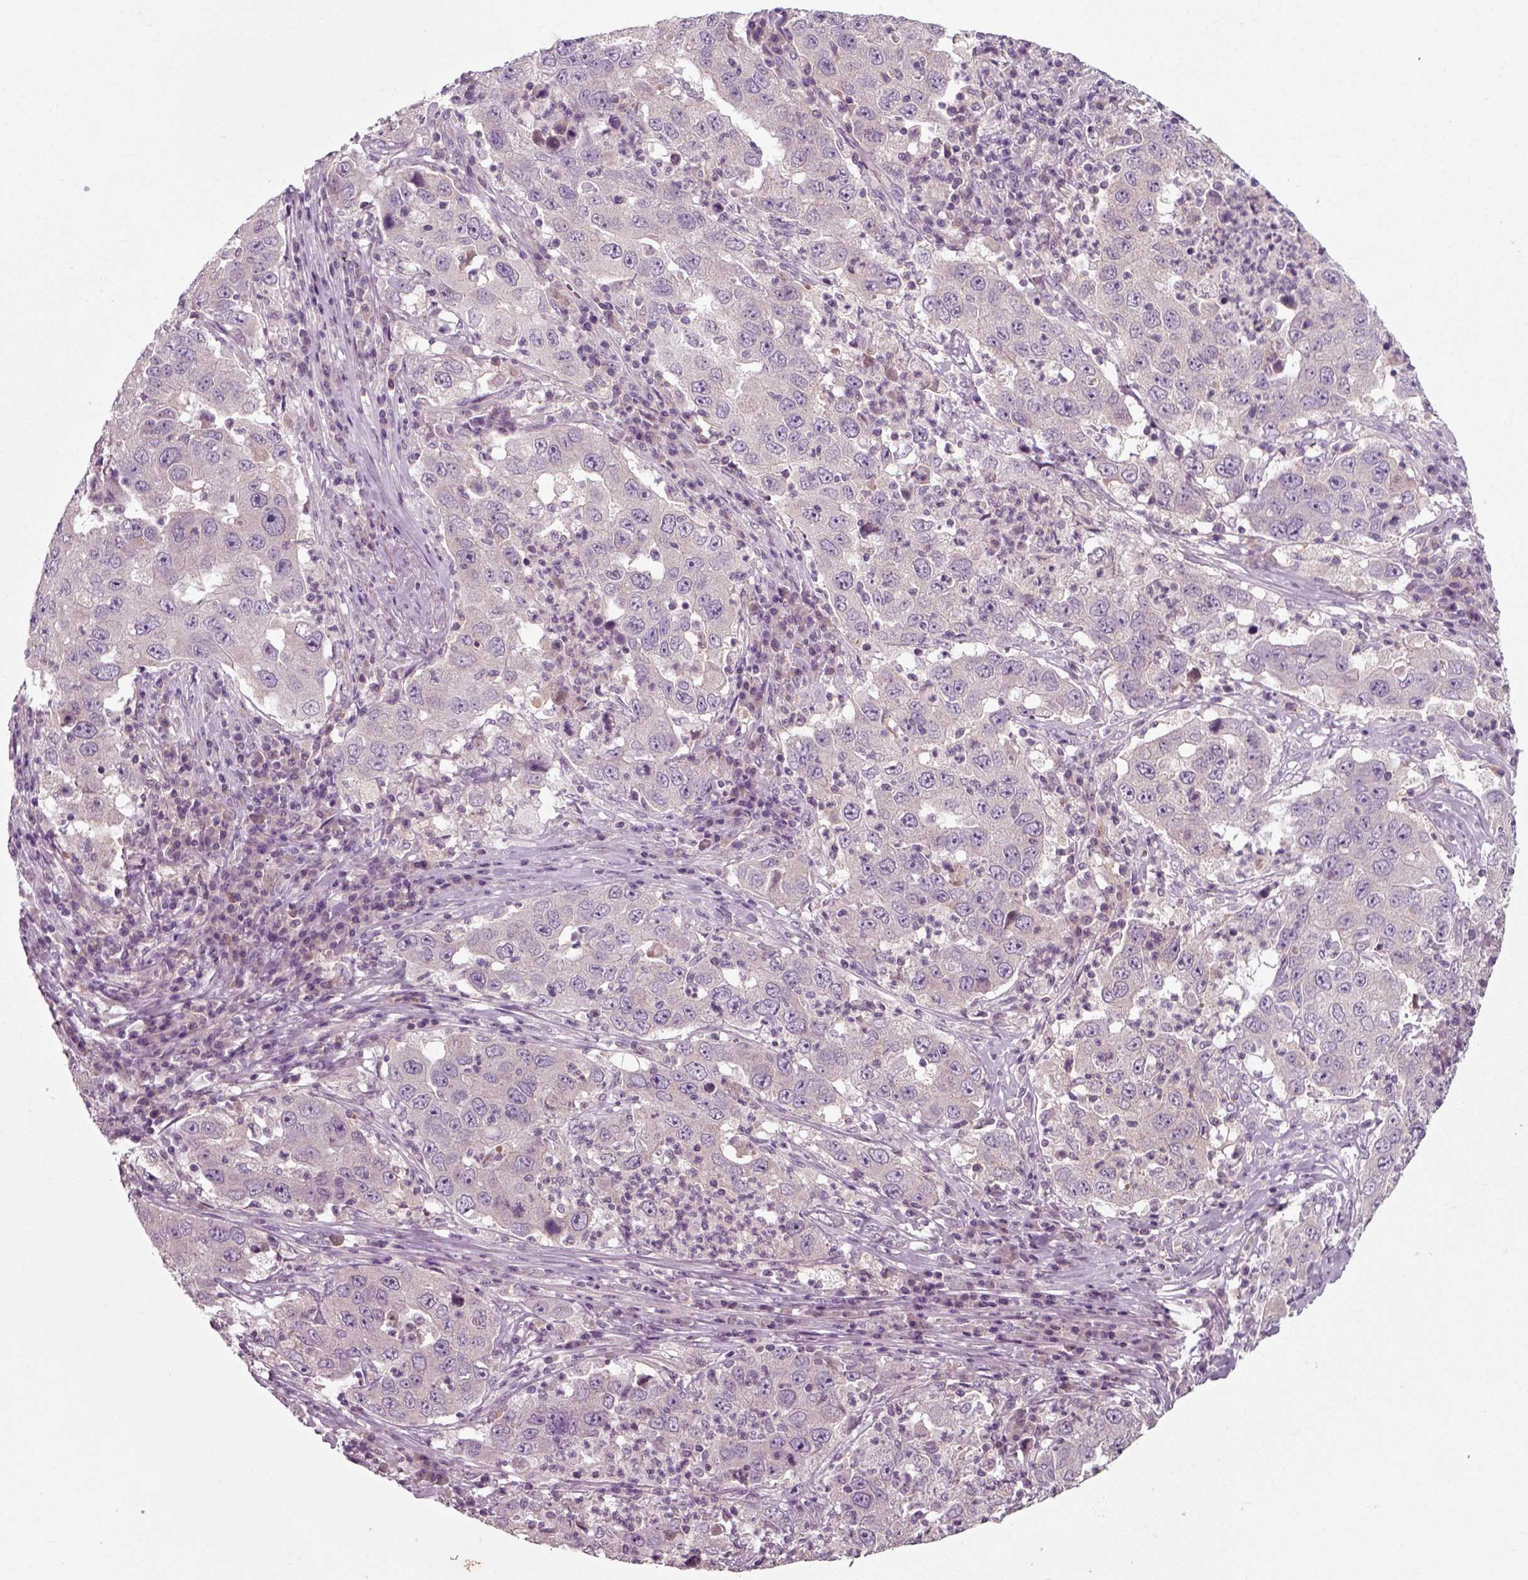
{"staining": {"intensity": "negative", "quantity": "none", "location": "none"}, "tissue": "lung cancer", "cell_type": "Tumor cells", "image_type": "cancer", "snomed": [{"axis": "morphology", "description": "Adenocarcinoma, NOS"}, {"axis": "topography", "description": "Lung"}], "caption": "An immunohistochemistry image of lung cancer (adenocarcinoma) is shown. There is no staining in tumor cells of lung cancer (adenocarcinoma).", "gene": "RND2", "patient": {"sex": "male", "age": 73}}